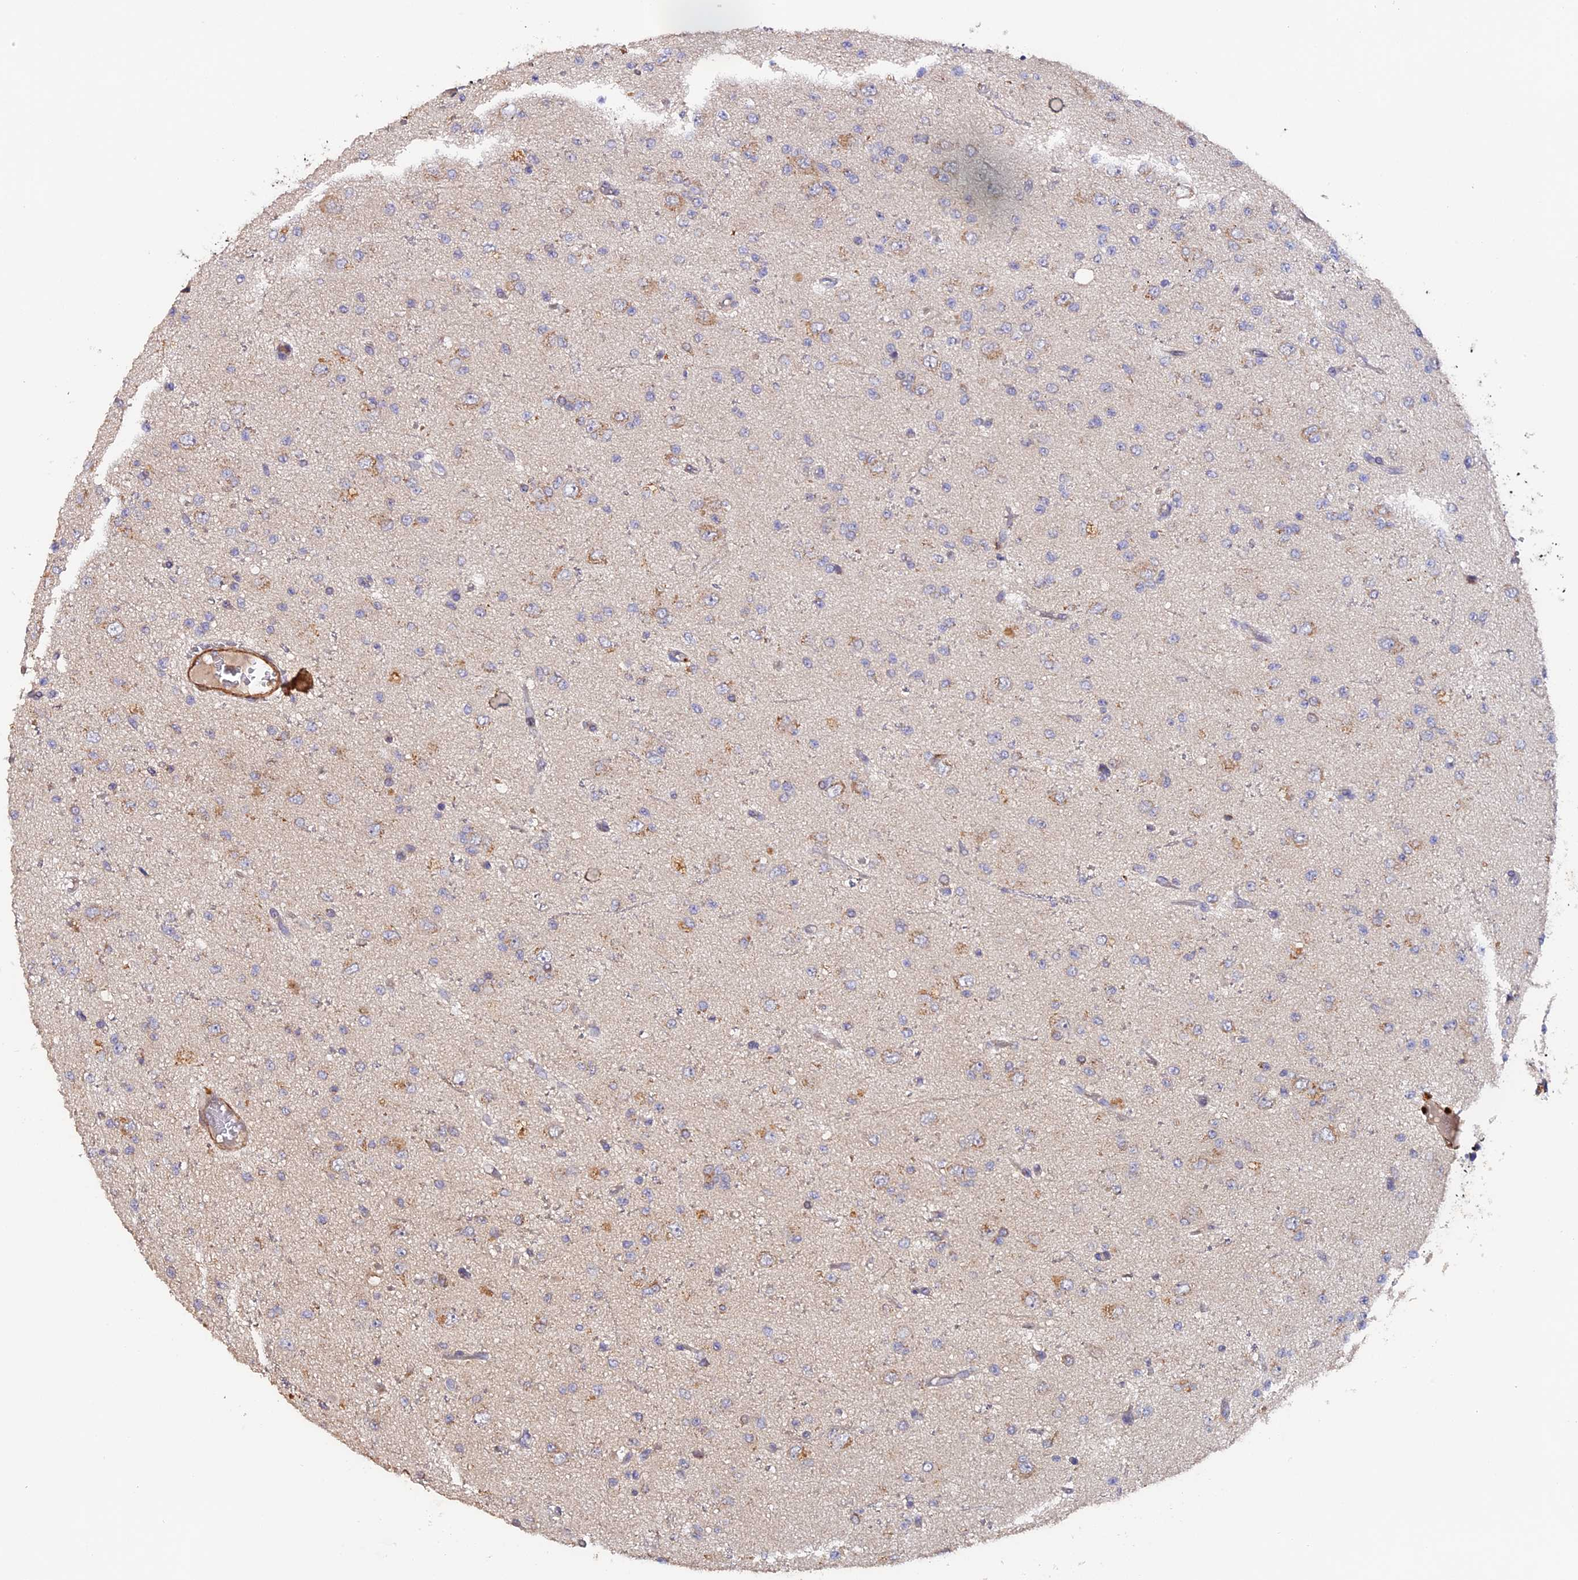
{"staining": {"intensity": "weak", "quantity": "<25%", "location": "cytoplasmic/membranous"}, "tissue": "glioma", "cell_type": "Tumor cells", "image_type": "cancer", "snomed": [{"axis": "morphology", "description": "Glioma, malignant, High grade"}, {"axis": "topography", "description": "pancreas cauda"}], "caption": "High-grade glioma (malignant) was stained to show a protein in brown. There is no significant expression in tumor cells. The staining was performed using DAB to visualize the protein expression in brown, while the nuclei were stained in blue with hematoxylin (Magnification: 20x).", "gene": "TANGO6", "patient": {"sex": "male", "age": 60}}